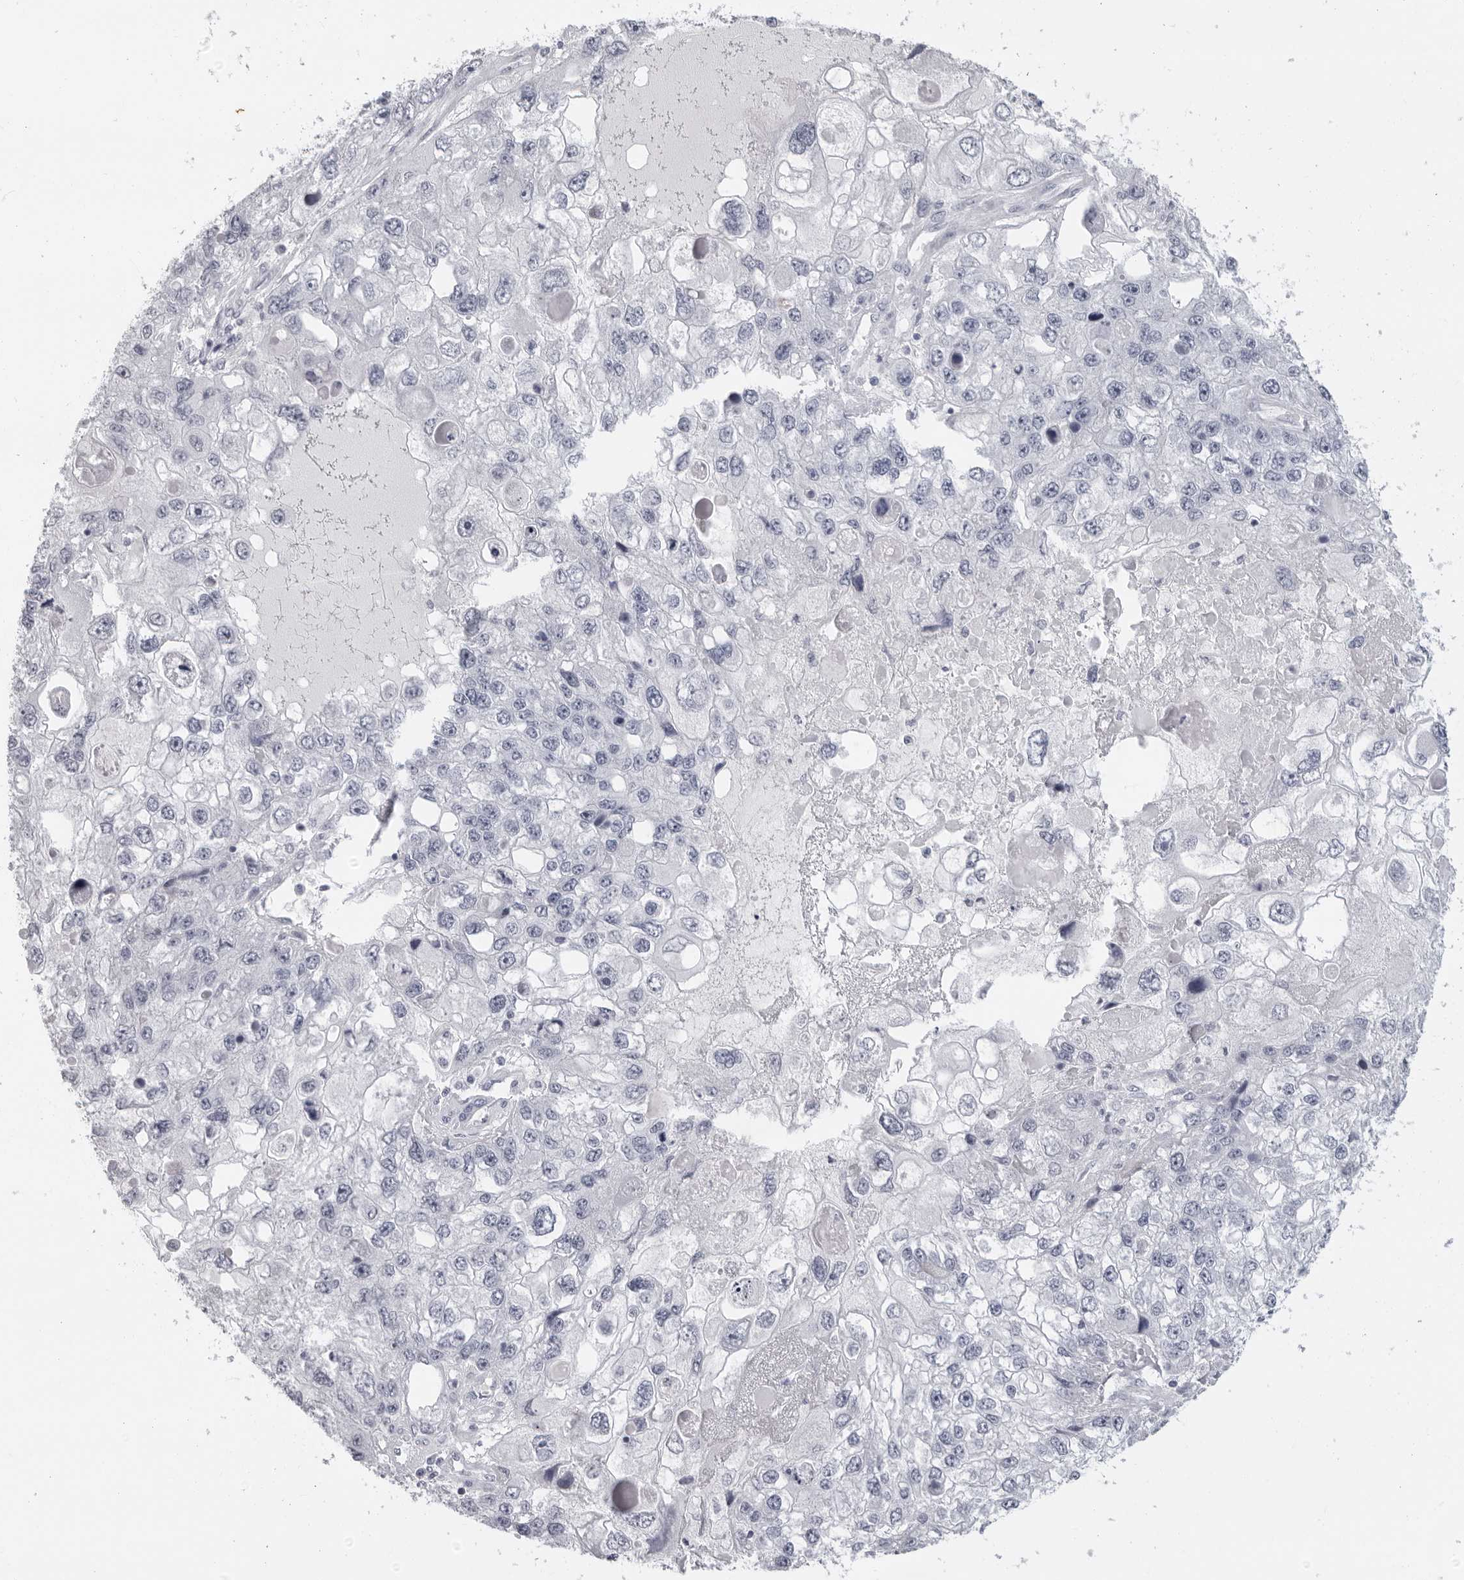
{"staining": {"intensity": "negative", "quantity": "none", "location": "none"}, "tissue": "endometrial cancer", "cell_type": "Tumor cells", "image_type": "cancer", "snomed": [{"axis": "morphology", "description": "Adenocarcinoma, NOS"}, {"axis": "topography", "description": "Endometrium"}], "caption": "The image reveals no staining of tumor cells in endometrial adenocarcinoma.", "gene": "AGMAT", "patient": {"sex": "female", "age": 49}}